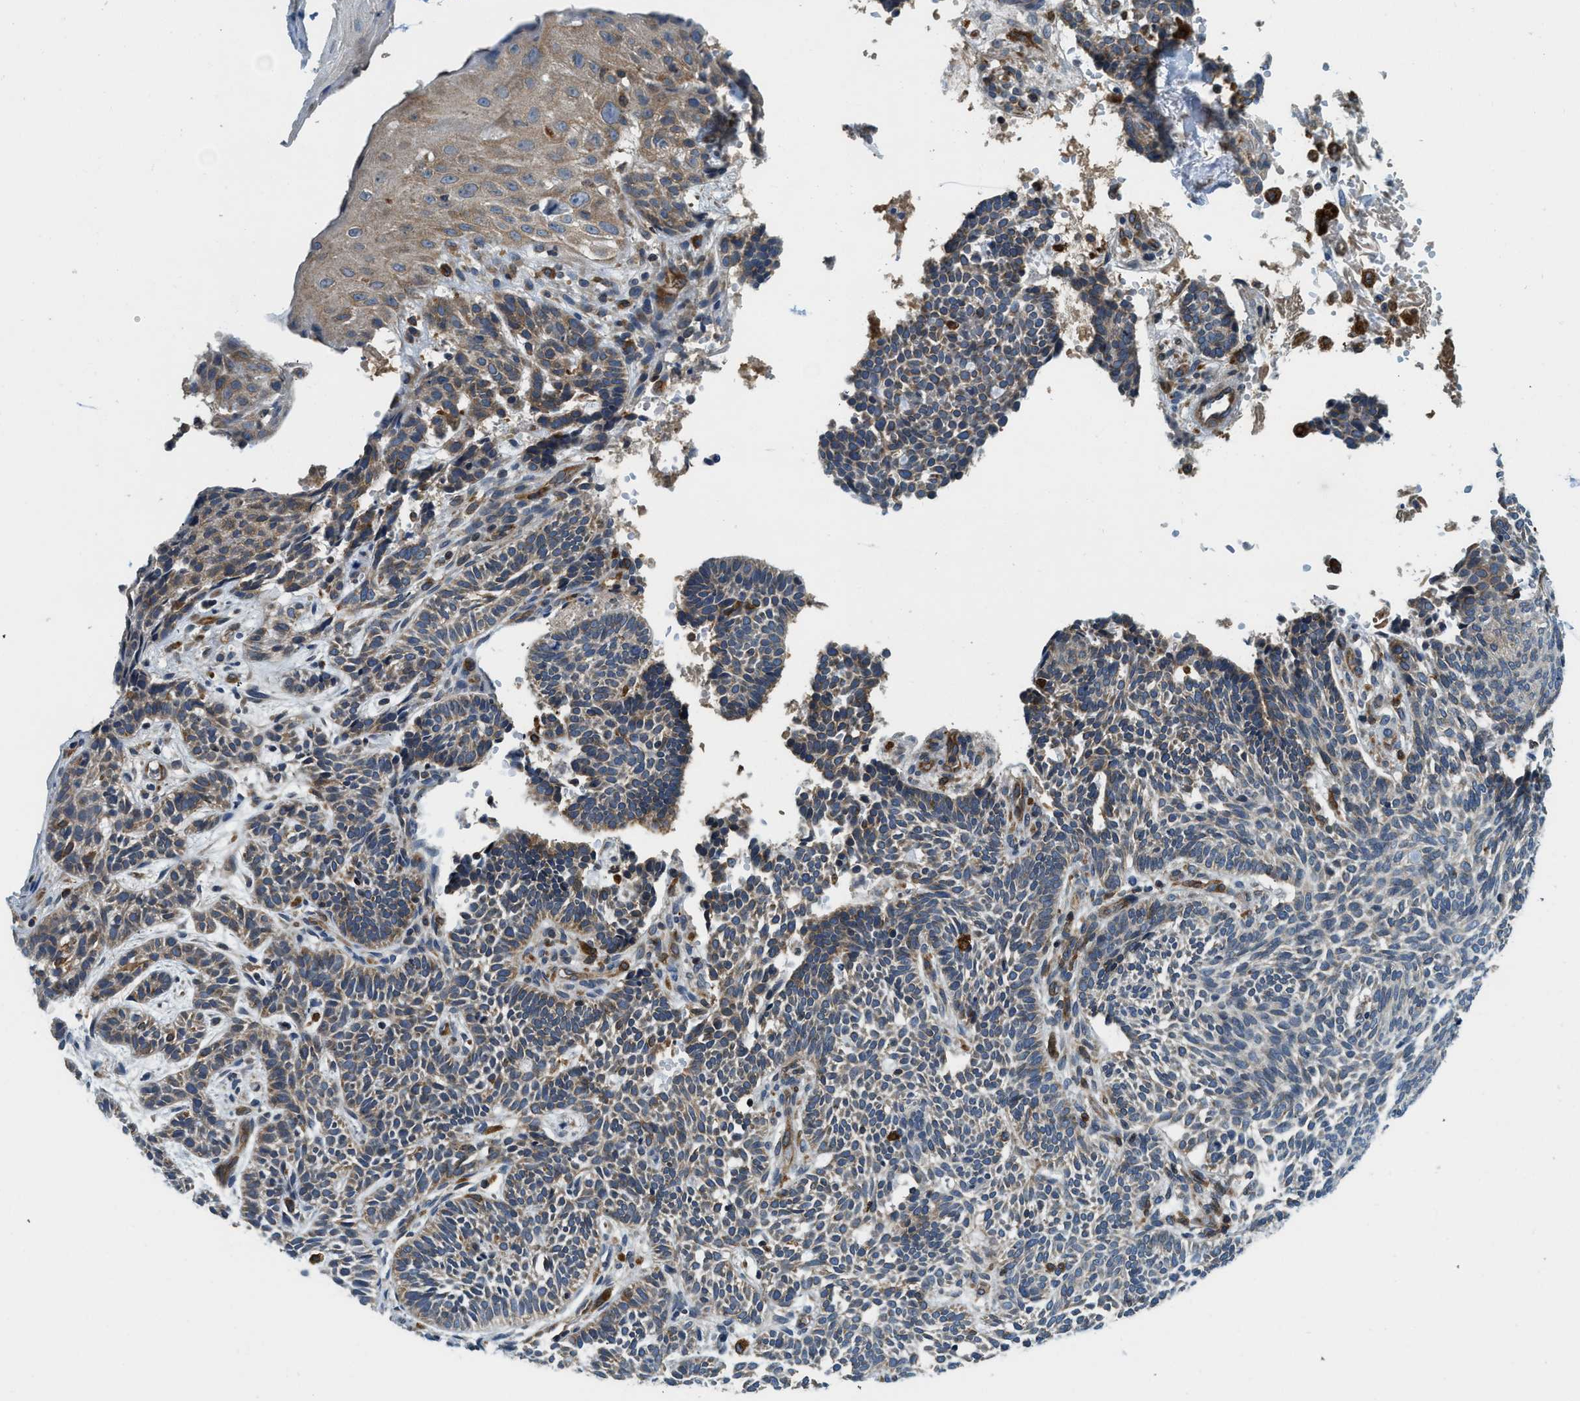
{"staining": {"intensity": "weak", "quantity": ">75%", "location": "cytoplasmic/membranous"}, "tissue": "skin cancer", "cell_type": "Tumor cells", "image_type": "cancer", "snomed": [{"axis": "morphology", "description": "Normal tissue, NOS"}, {"axis": "morphology", "description": "Basal cell carcinoma"}, {"axis": "topography", "description": "Skin"}], "caption": "A histopathology image showing weak cytoplasmic/membranous staining in about >75% of tumor cells in skin cancer, as visualized by brown immunohistochemical staining.", "gene": "BCAP31", "patient": {"sex": "male", "age": 87}}